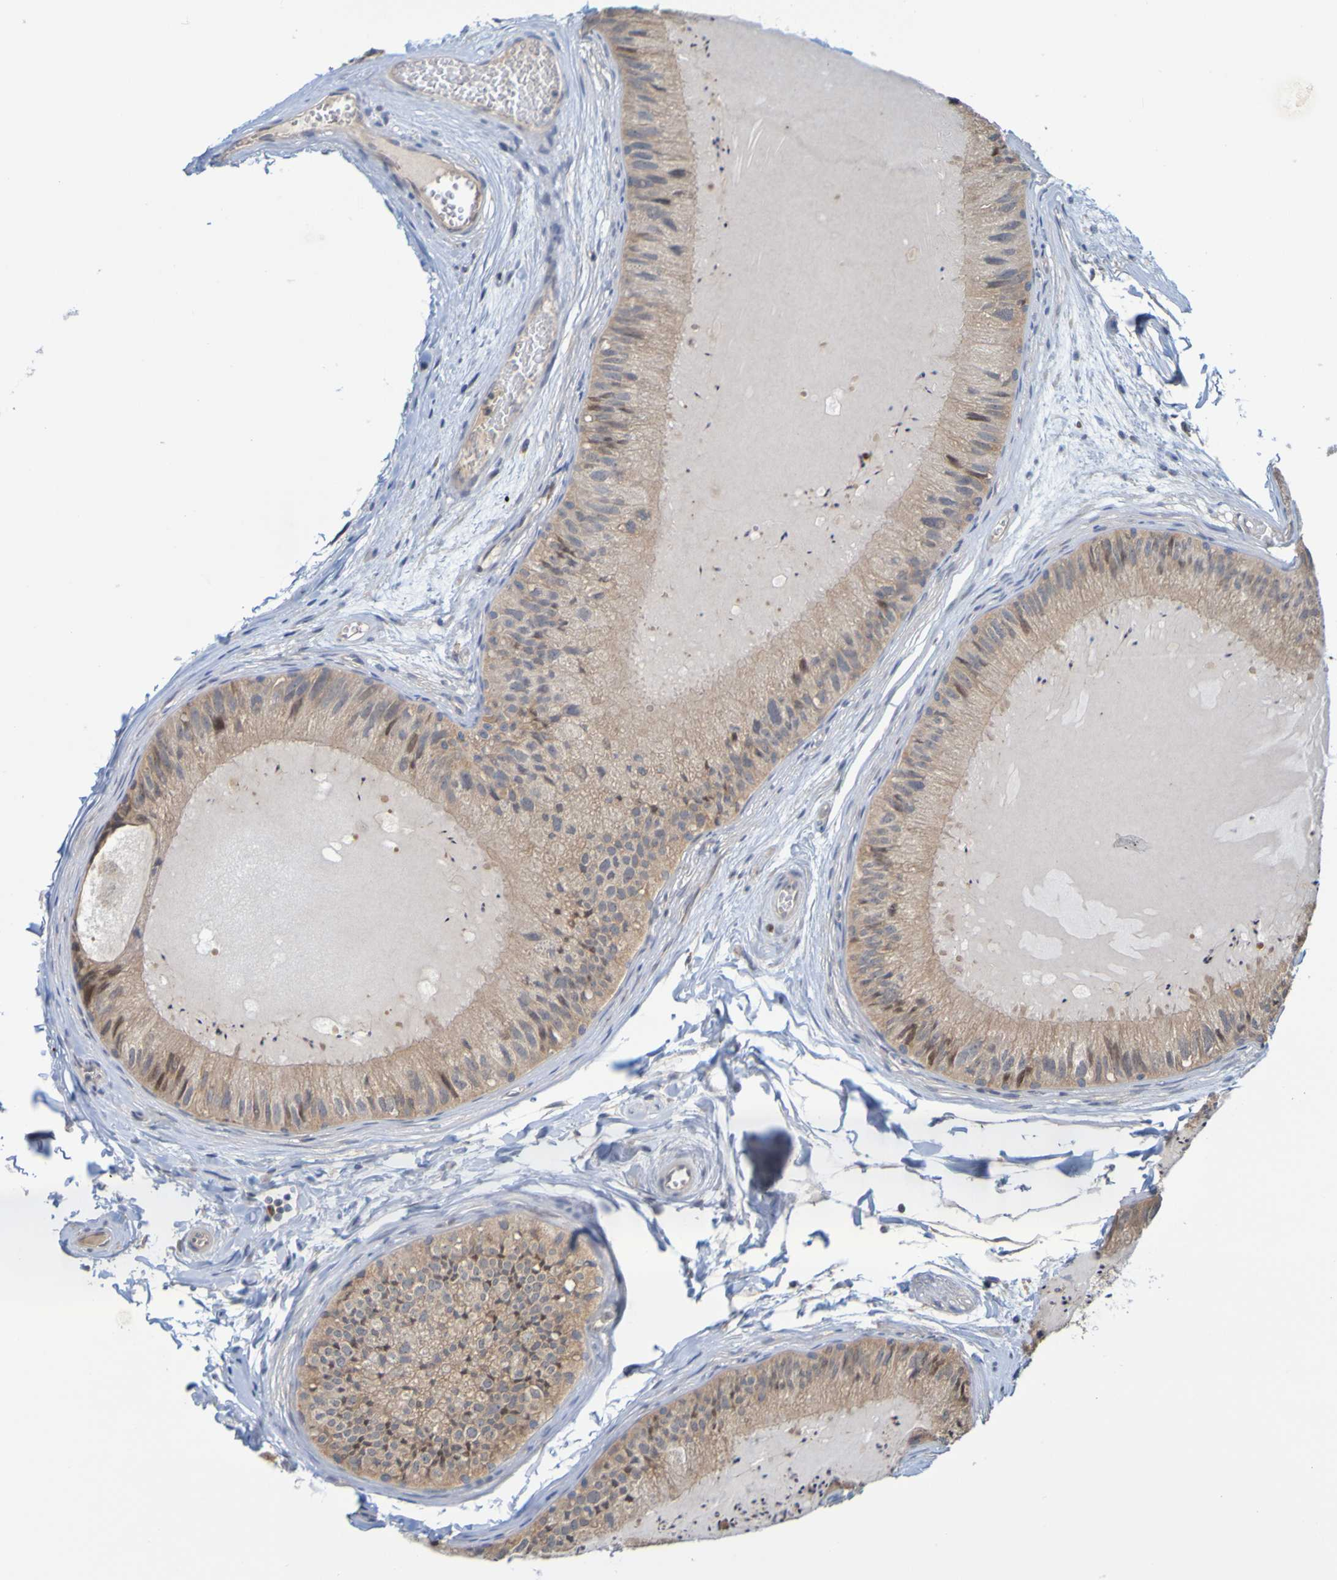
{"staining": {"intensity": "moderate", "quantity": ">75%", "location": "cytoplasmic/membranous"}, "tissue": "epididymis", "cell_type": "Glandular cells", "image_type": "normal", "snomed": [{"axis": "morphology", "description": "Normal tissue, NOS"}, {"axis": "topography", "description": "Epididymis"}], "caption": "Unremarkable epididymis reveals moderate cytoplasmic/membranous expression in about >75% of glandular cells.", "gene": "NAV2", "patient": {"sex": "male", "age": 31}}